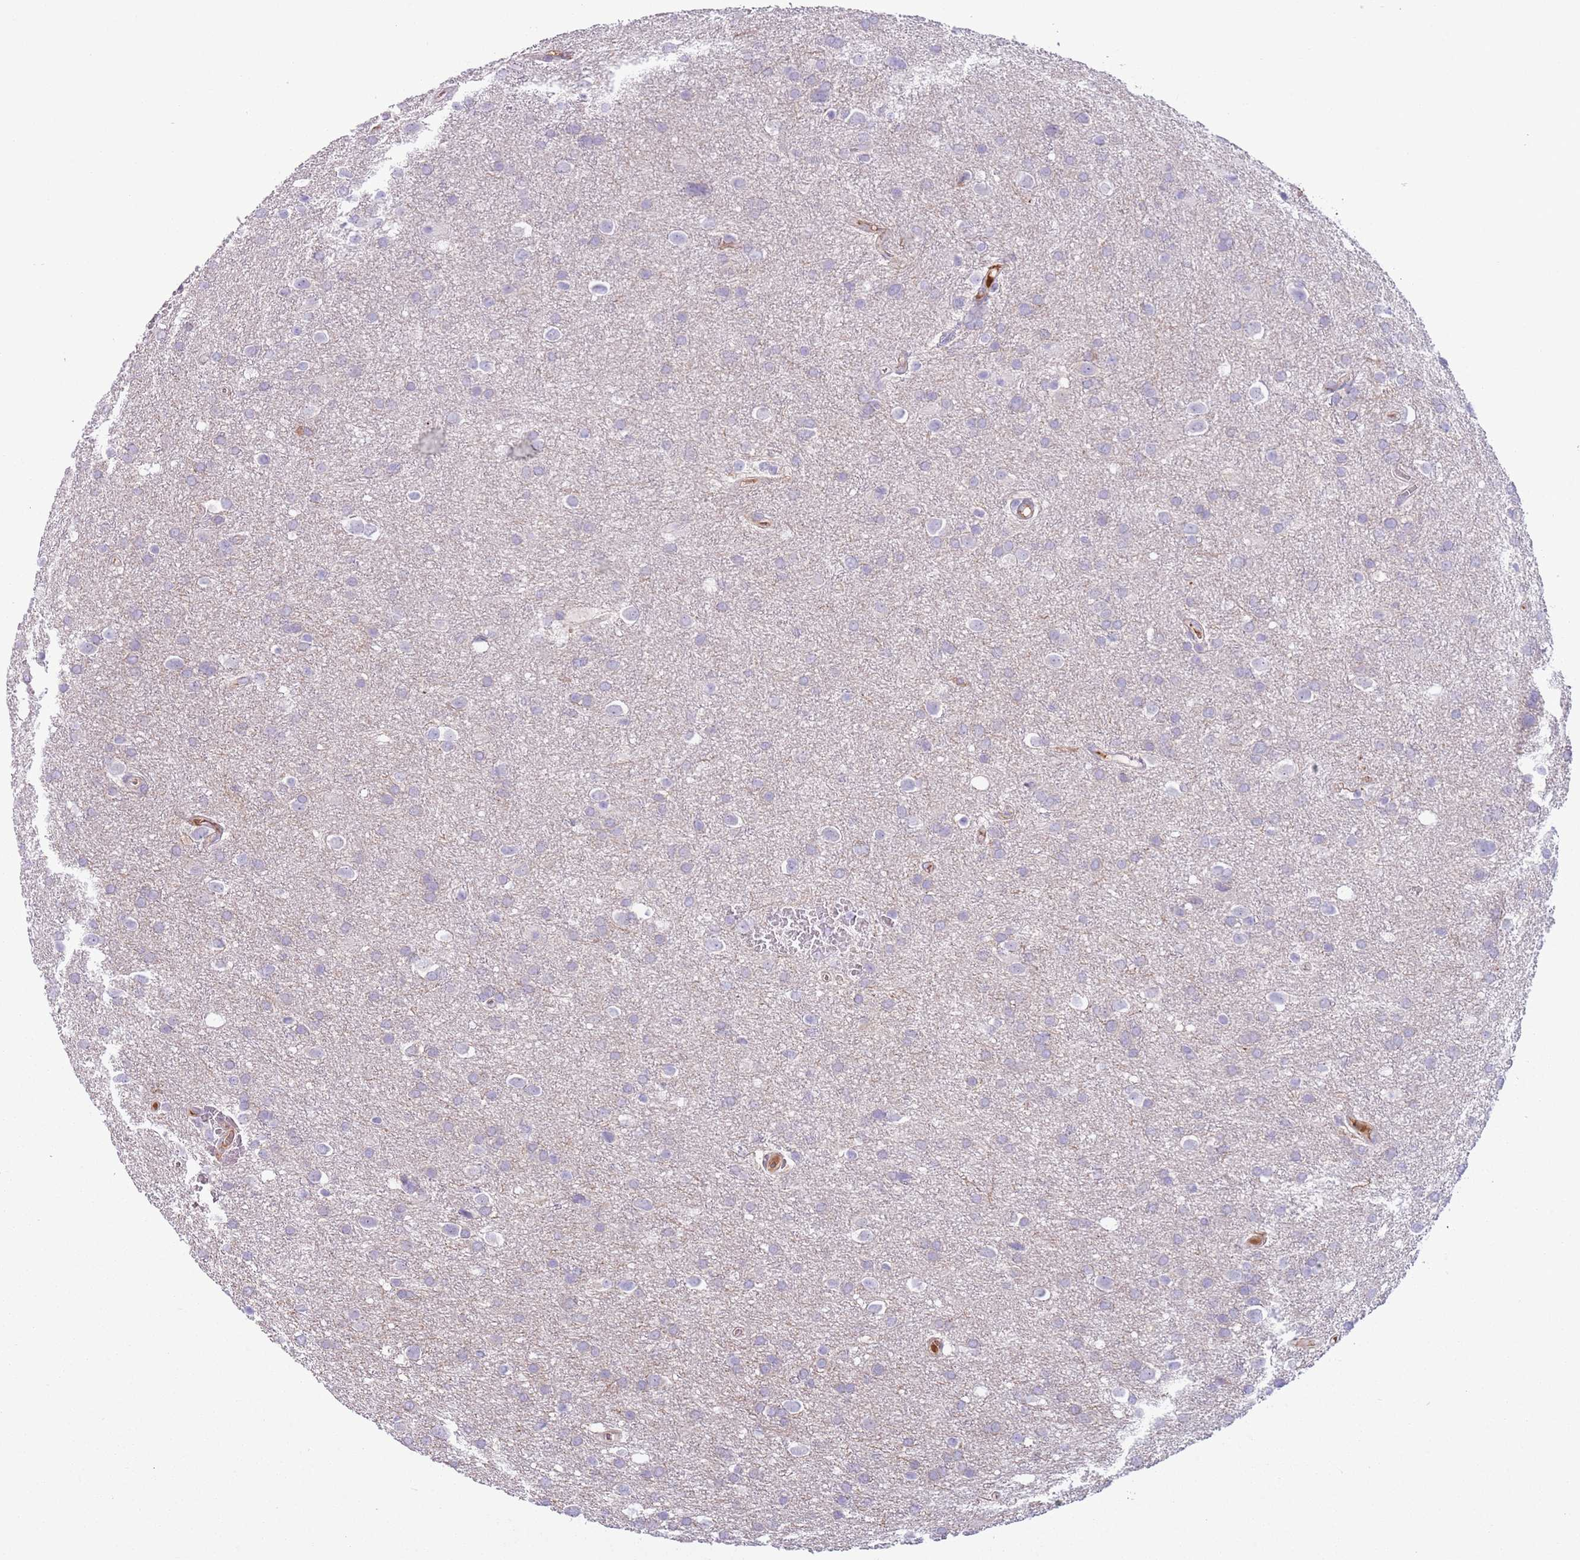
{"staining": {"intensity": "negative", "quantity": "none", "location": "none"}, "tissue": "glioma", "cell_type": "Tumor cells", "image_type": "cancer", "snomed": [{"axis": "morphology", "description": "Glioma, malignant, Low grade"}, {"axis": "topography", "description": "Brain"}], "caption": "Histopathology image shows no protein staining in tumor cells of glioma tissue.", "gene": "CFH", "patient": {"sex": "female", "age": 32}}